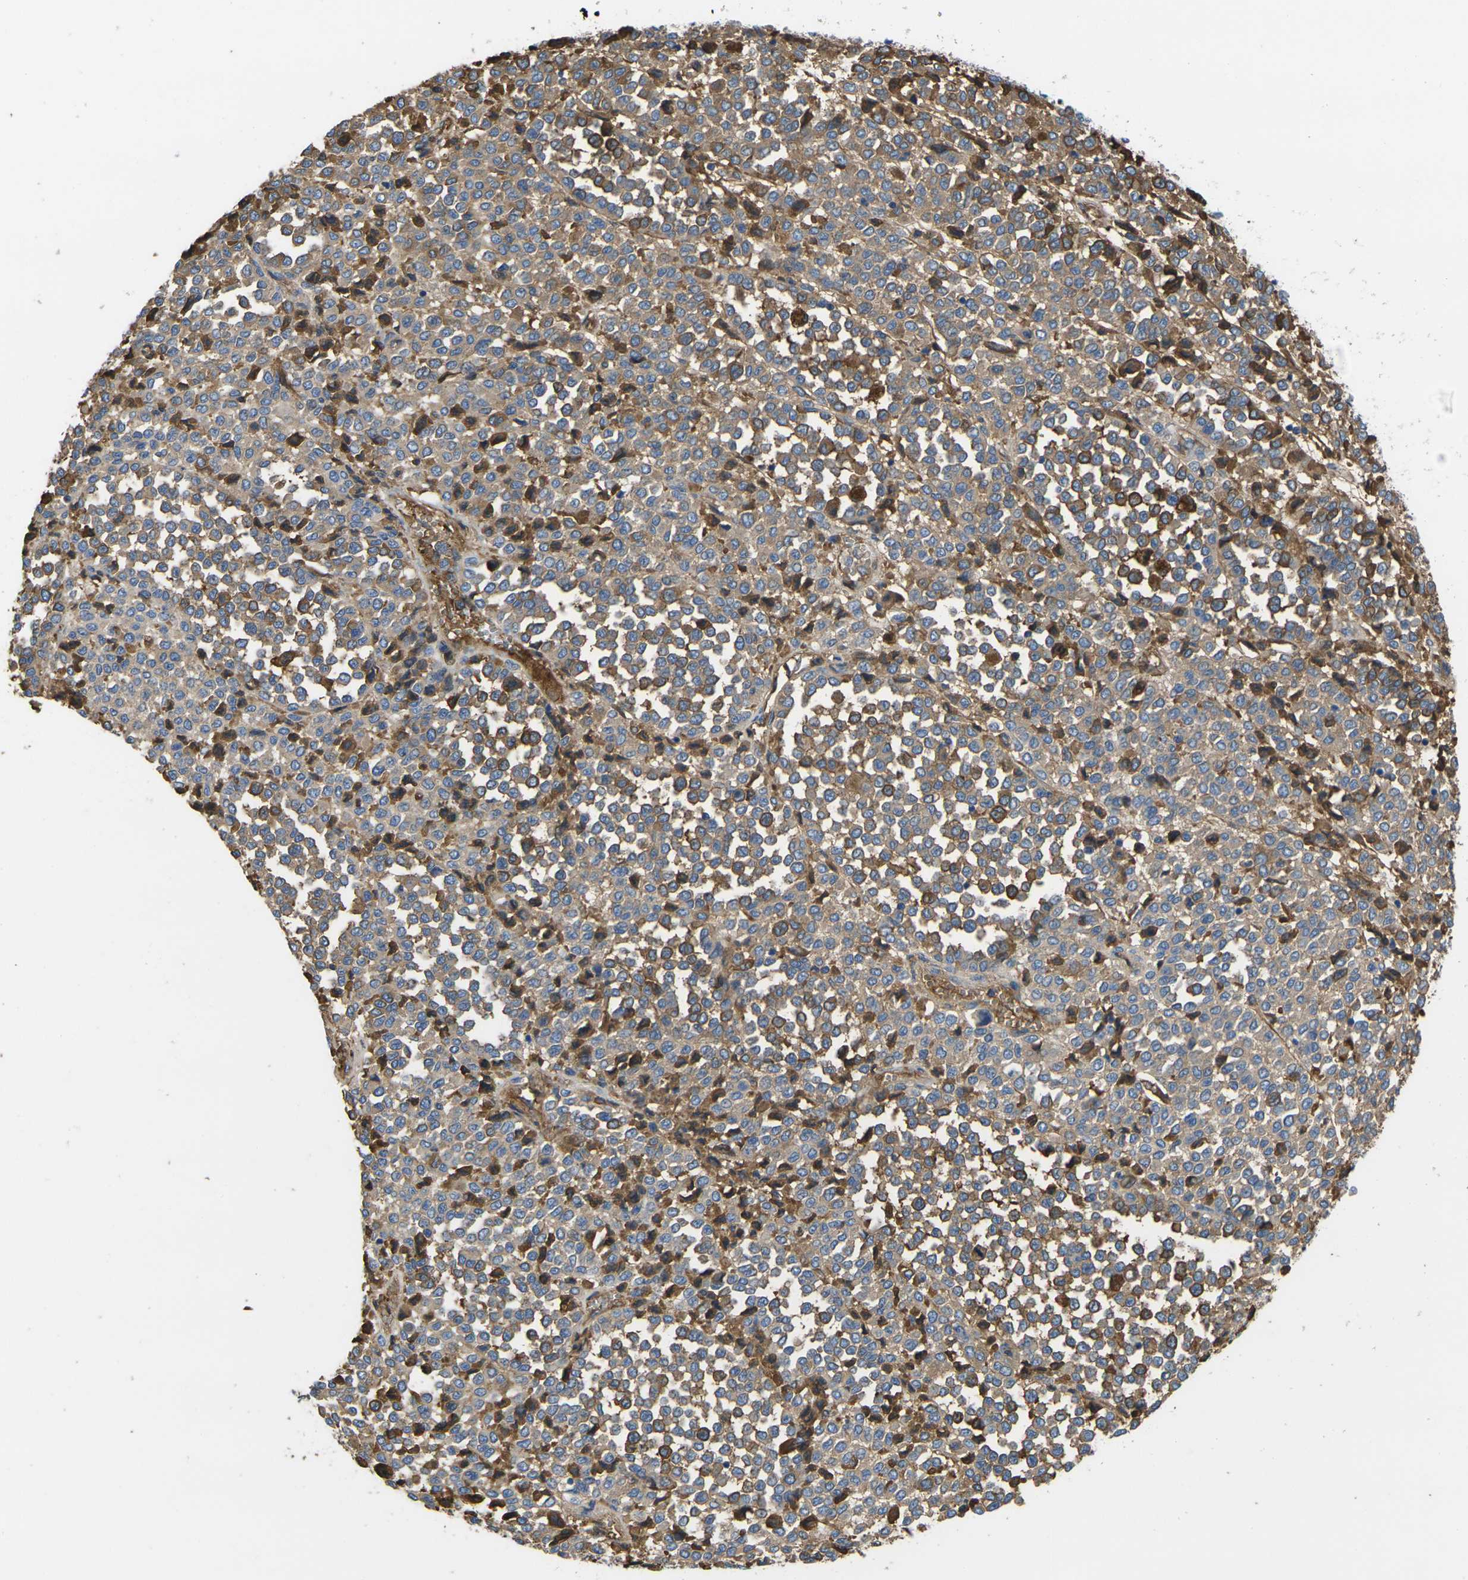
{"staining": {"intensity": "moderate", "quantity": ">75%", "location": "cytoplasmic/membranous"}, "tissue": "melanoma", "cell_type": "Tumor cells", "image_type": "cancer", "snomed": [{"axis": "morphology", "description": "Malignant melanoma, Metastatic site"}, {"axis": "topography", "description": "Pancreas"}], "caption": "Melanoma stained with immunohistochemistry (IHC) demonstrates moderate cytoplasmic/membranous staining in approximately >75% of tumor cells. (DAB = brown stain, brightfield microscopy at high magnification).", "gene": "GREM2", "patient": {"sex": "female", "age": 30}}